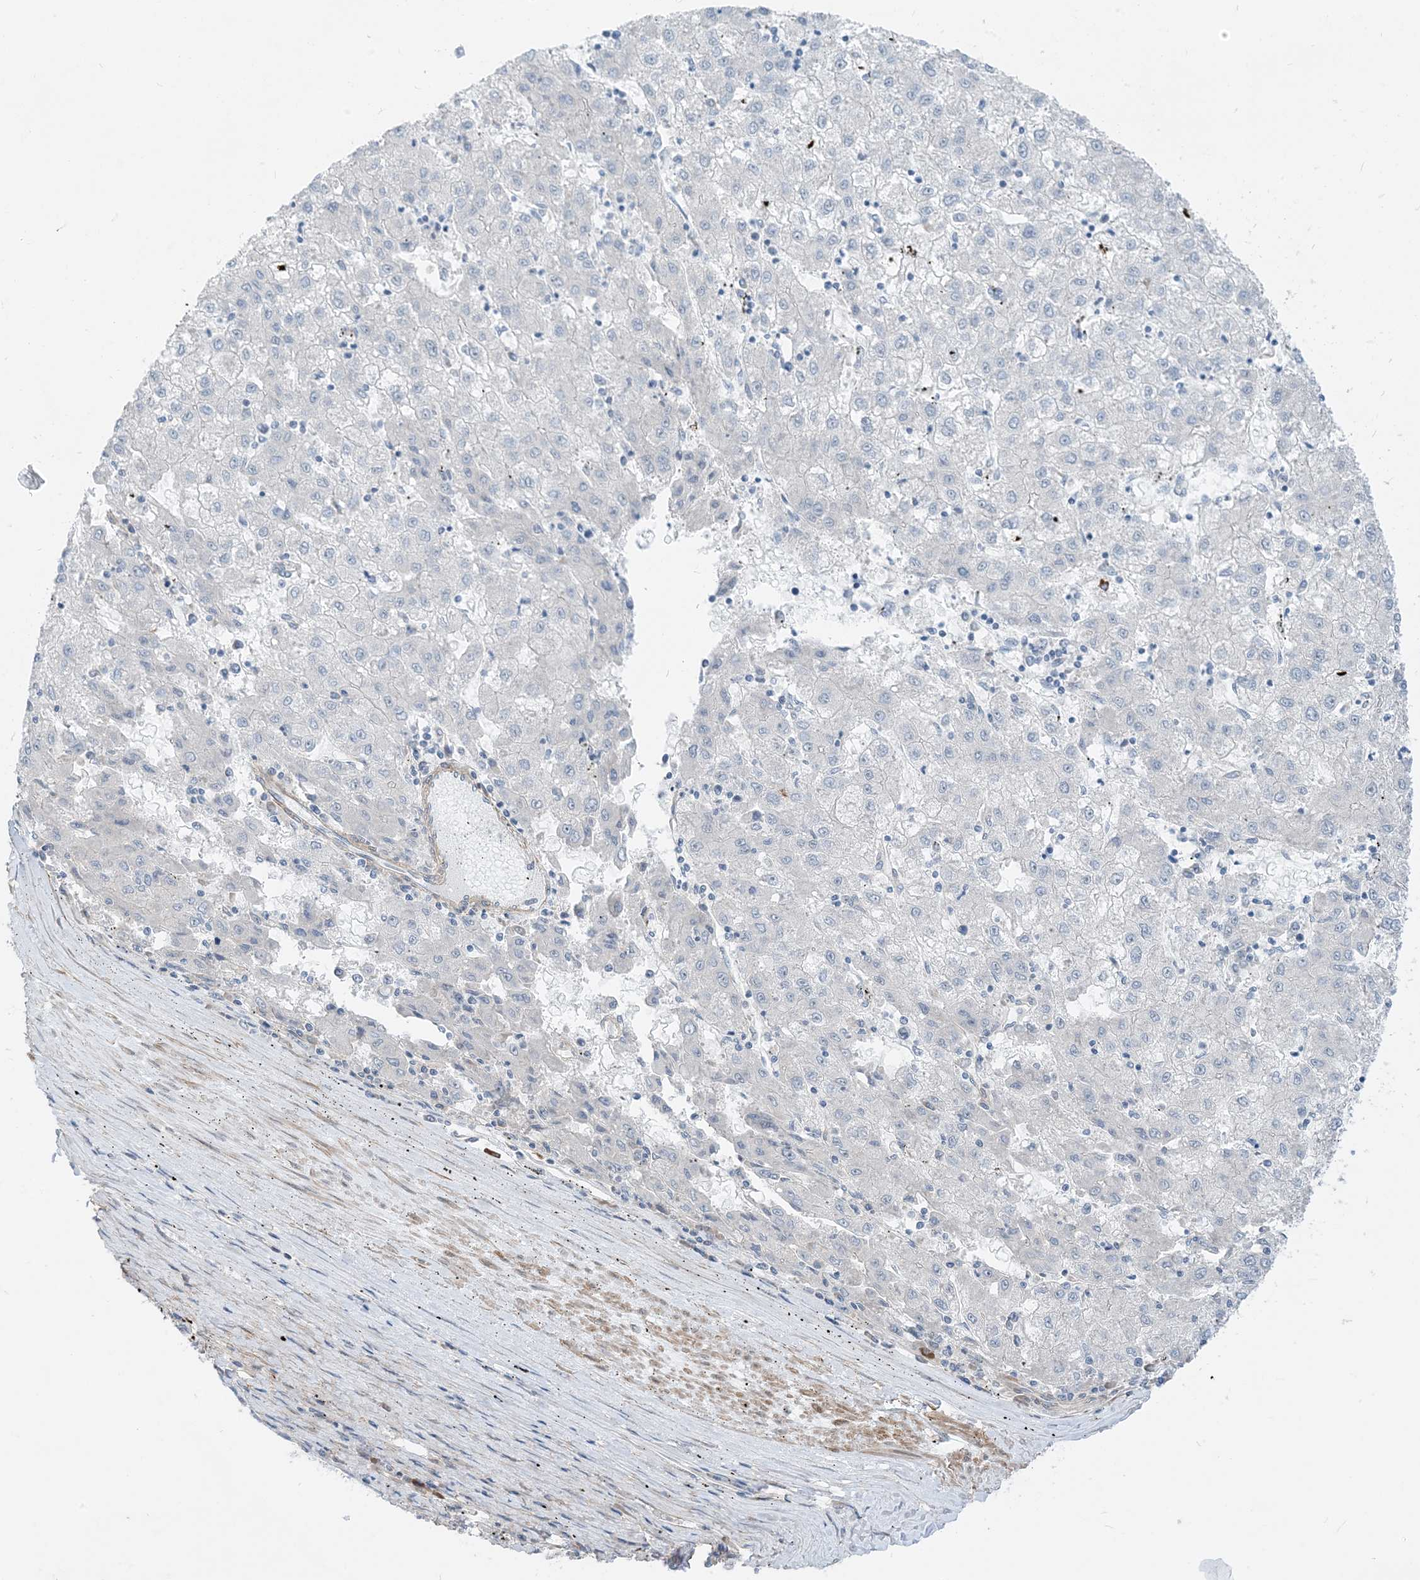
{"staining": {"intensity": "negative", "quantity": "none", "location": "none"}, "tissue": "liver cancer", "cell_type": "Tumor cells", "image_type": "cancer", "snomed": [{"axis": "morphology", "description": "Carcinoma, Hepatocellular, NOS"}, {"axis": "topography", "description": "Liver"}], "caption": "High power microscopy histopathology image of an immunohistochemistry photomicrograph of liver cancer, revealing no significant staining in tumor cells.", "gene": "PLEKHA3", "patient": {"sex": "male", "age": 72}}